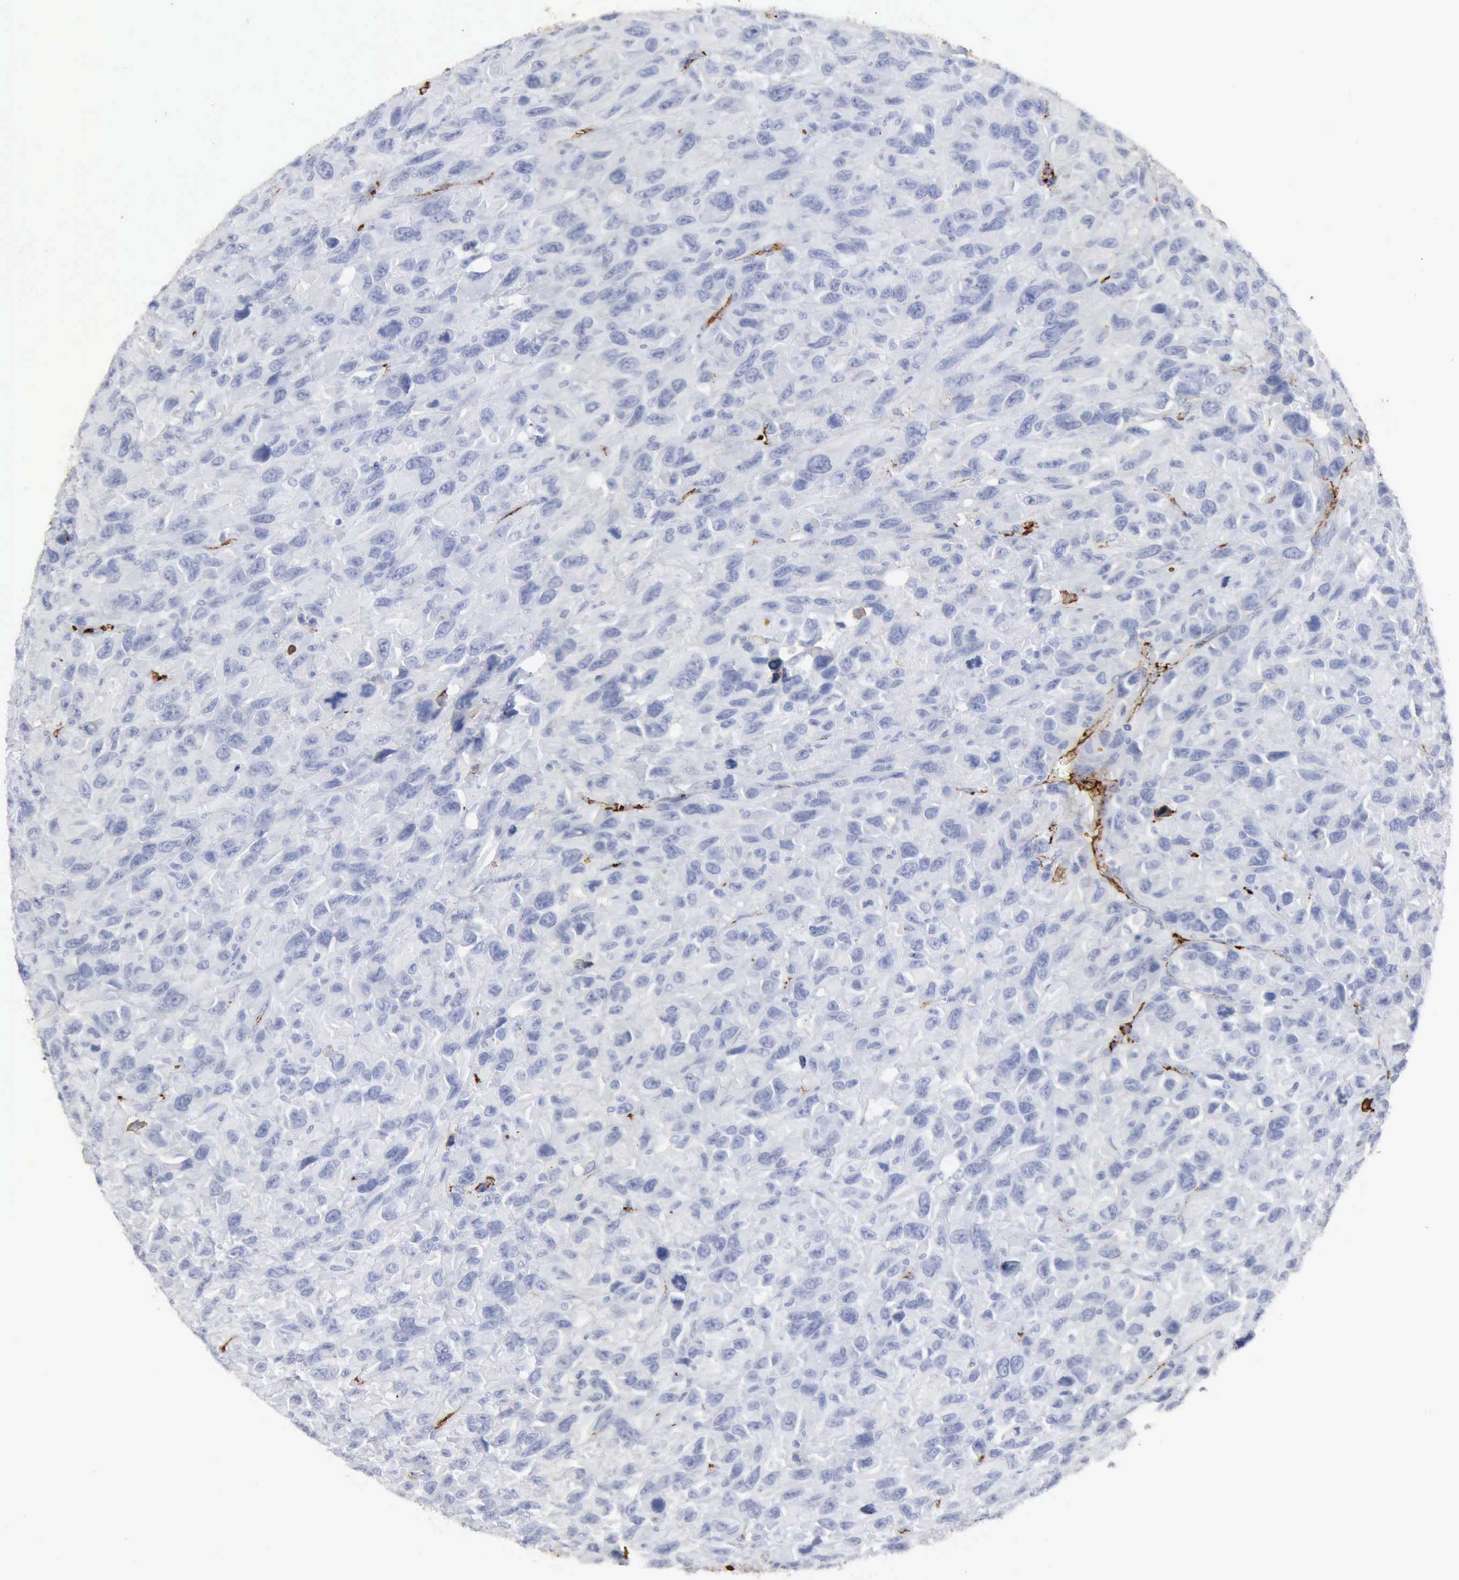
{"staining": {"intensity": "negative", "quantity": "none", "location": "none"}, "tissue": "renal cancer", "cell_type": "Tumor cells", "image_type": "cancer", "snomed": [{"axis": "morphology", "description": "Adenocarcinoma, NOS"}, {"axis": "topography", "description": "Kidney"}], "caption": "Immunohistochemical staining of human renal cancer (adenocarcinoma) reveals no significant staining in tumor cells.", "gene": "C4BPA", "patient": {"sex": "male", "age": 79}}